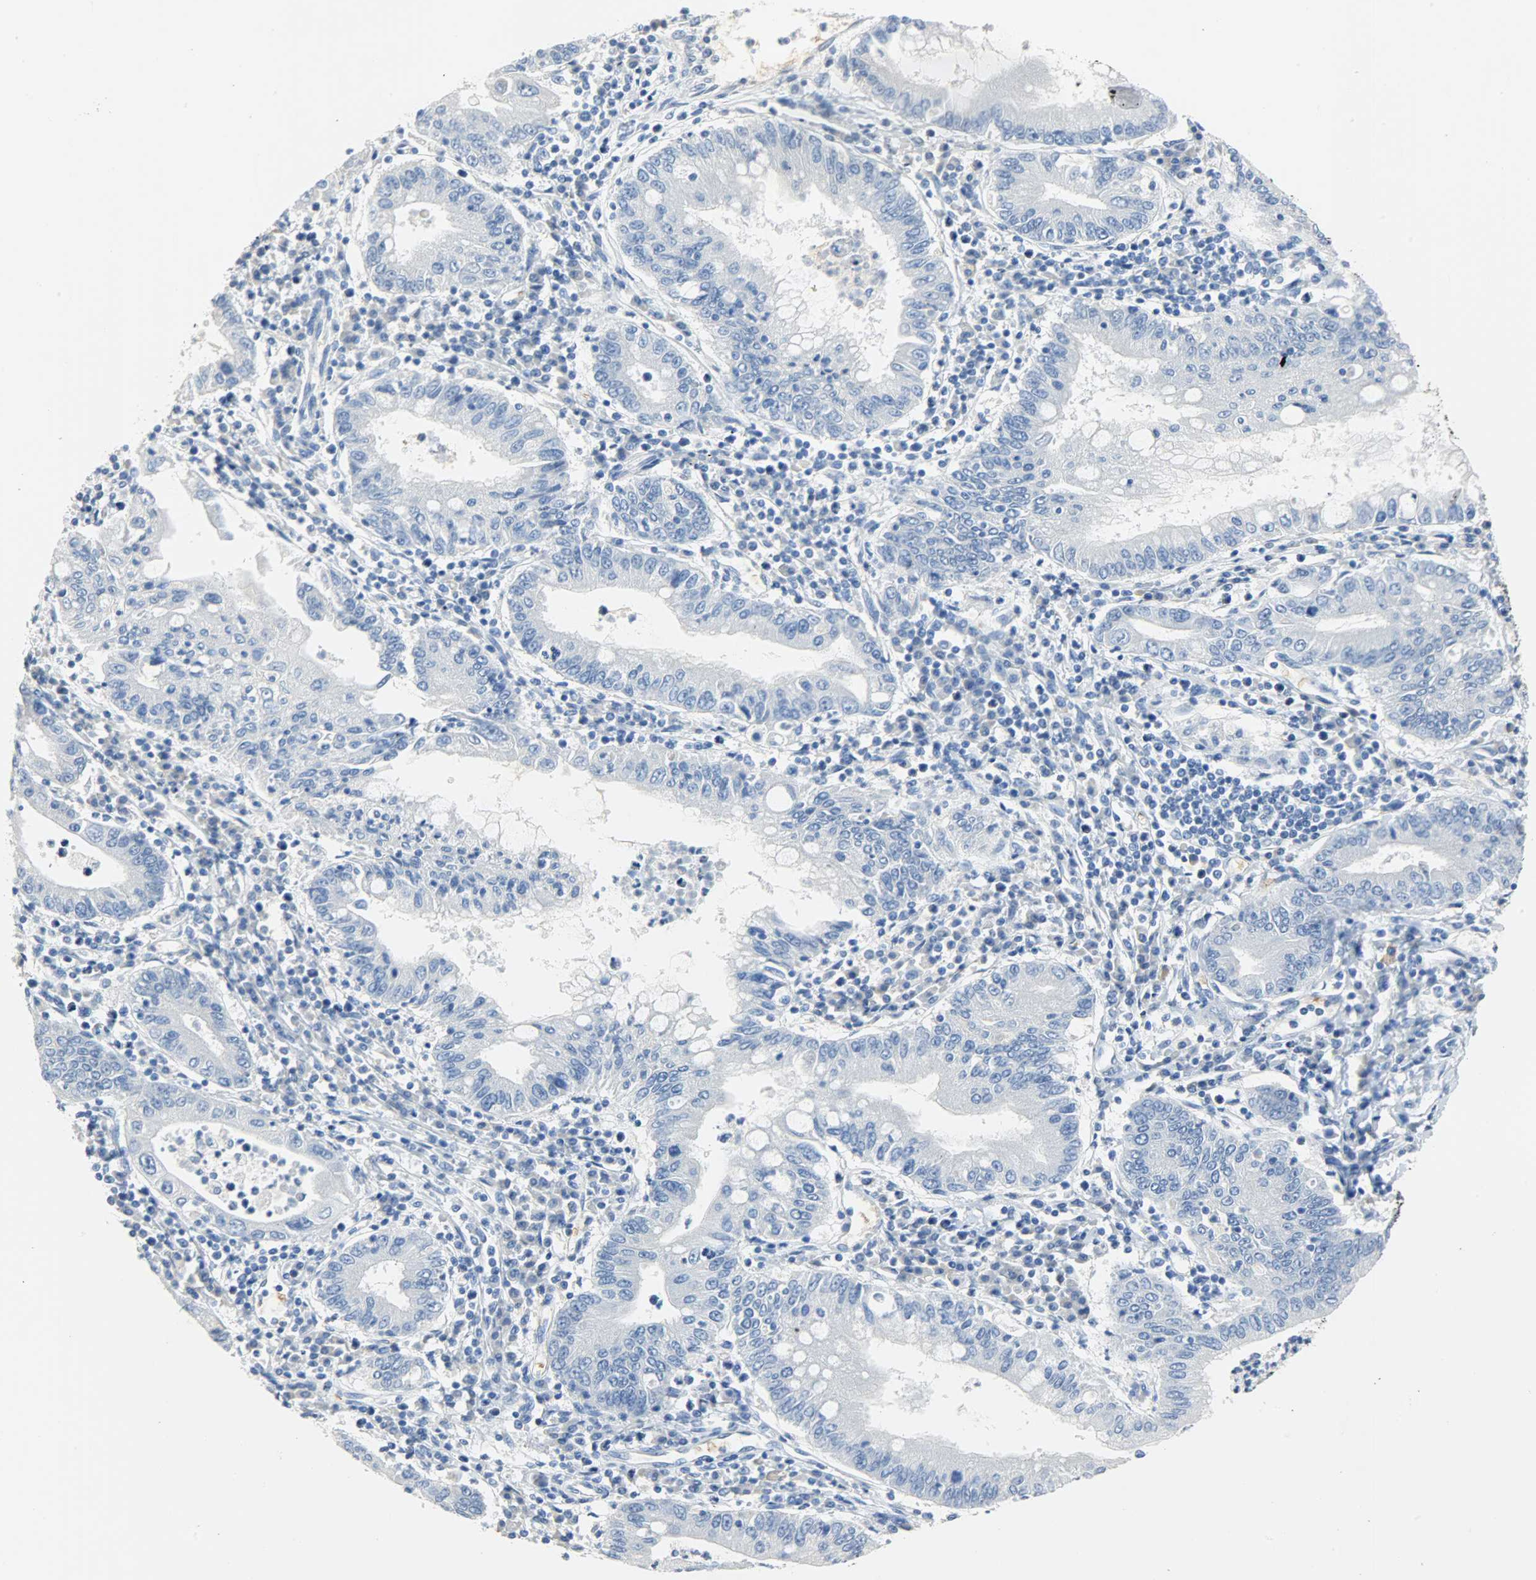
{"staining": {"intensity": "negative", "quantity": "none", "location": "none"}, "tissue": "stomach cancer", "cell_type": "Tumor cells", "image_type": "cancer", "snomed": [{"axis": "morphology", "description": "Normal tissue, NOS"}, {"axis": "morphology", "description": "Adenocarcinoma, NOS"}, {"axis": "topography", "description": "Esophagus"}, {"axis": "topography", "description": "Stomach, upper"}, {"axis": "topography", "description": "Peripheral nerve tissue"}], "caption": "Image shows no significant protein positivity in tumor cells of adenocarcinoma (stomach).", "gene": "CA3", "patient": {"sex": "male", "age": 62}}